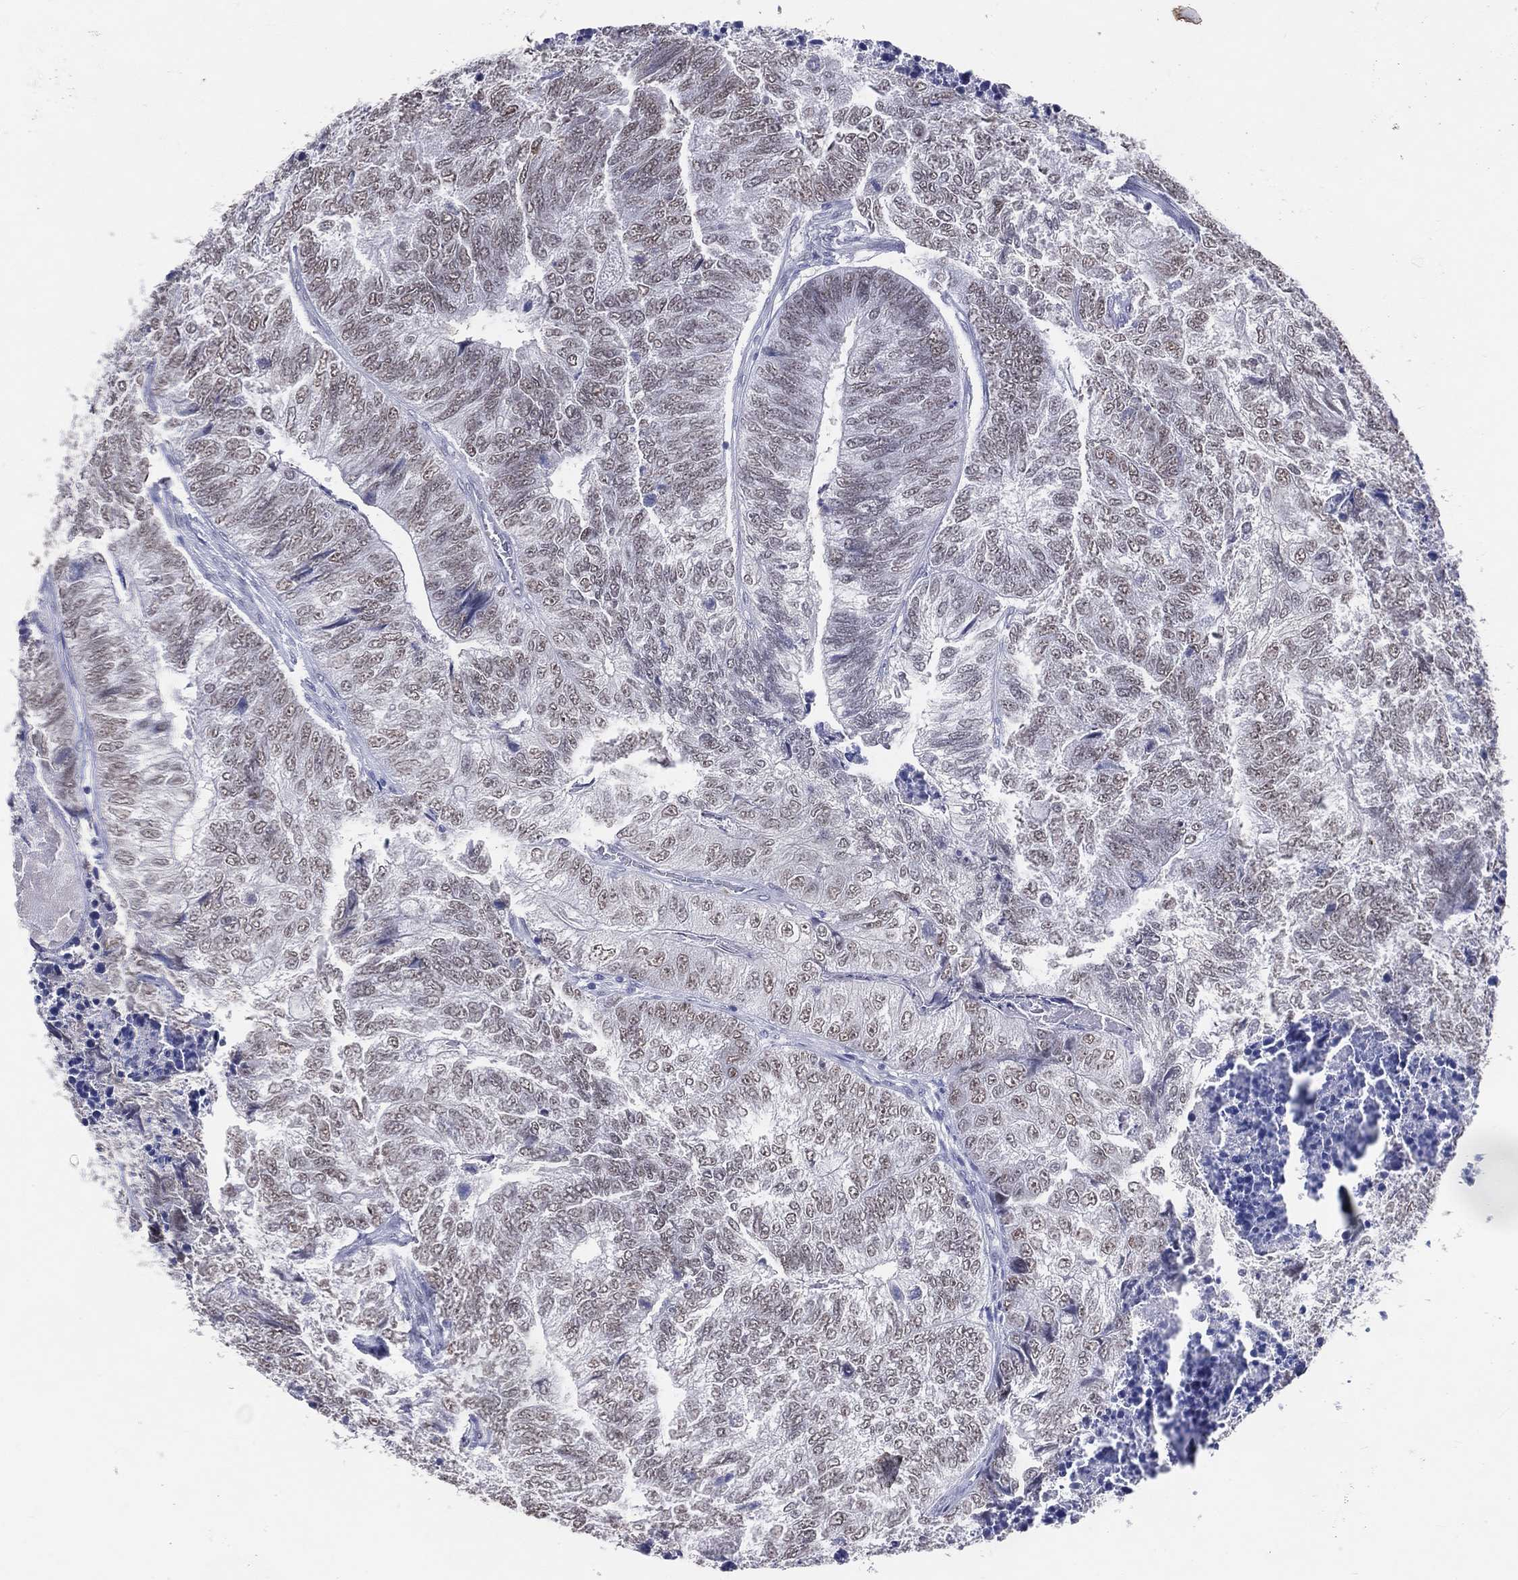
{"staining": {"intensity": "weak", "quantity": ">75%", "location": "nuclear"}, "tissue": "colorectal cancer", "cell_type": "Tumor cells", "image_type": "cancer", "snomed": [{"axis": "morphology", "description": "Adenocarcinoma, NOS"}, {"axis": "topography", "description": "Colon"}], "caption": "Tumor cells reveal weak nuclear staining in about >75% of cells in colorectal adenocarcinoma. (IHC, brightfield microscopy, high magnification).", "gene": "CFAP58", "patient": {"sex": "female", "age": 67}}